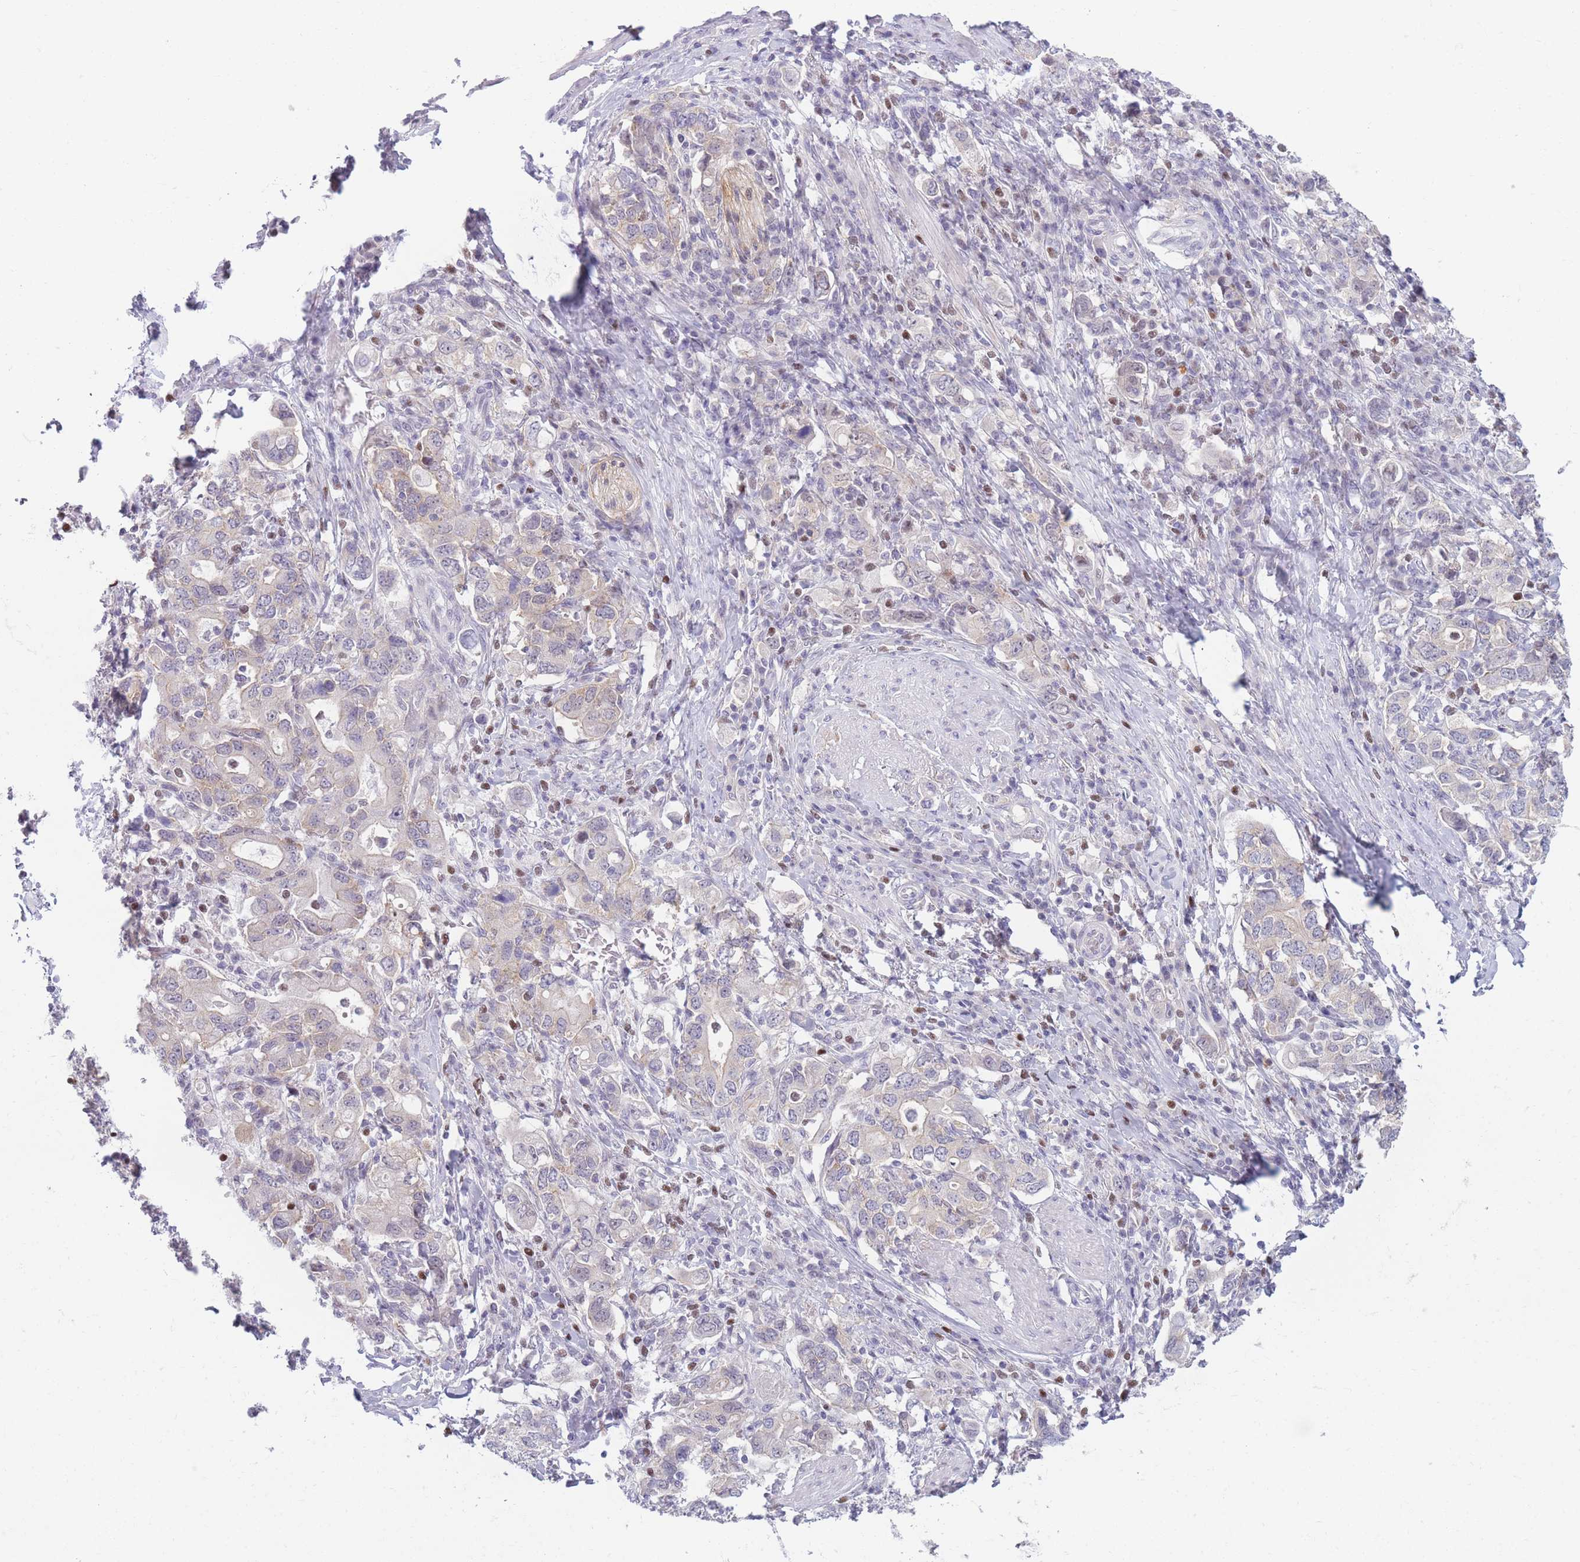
{"staining": {"intensity": "weak", "quantity": "<25%", "location": "cytoplasmic/membranous"}, "tissue": "stomach cancer", "cell_type": "Tumor cells", "image_type": "cancer", "snomed": [{"axis": "morphology", "description": "Adenocarcinoma, NOS"}, {"axis": "topography", "description": "Stomach, upper"}, {"axis": "topography", "description": "Stomach"}], "caption": "High magnification brightfield microscopy of adenocarcinoma (stomach) stained with DAB (brown) and counterstained with hematoxylin (blue): tumor cells show no significant staining.", "gene": "ZNF439", "patient": {"sex": "male", "age": 62}}